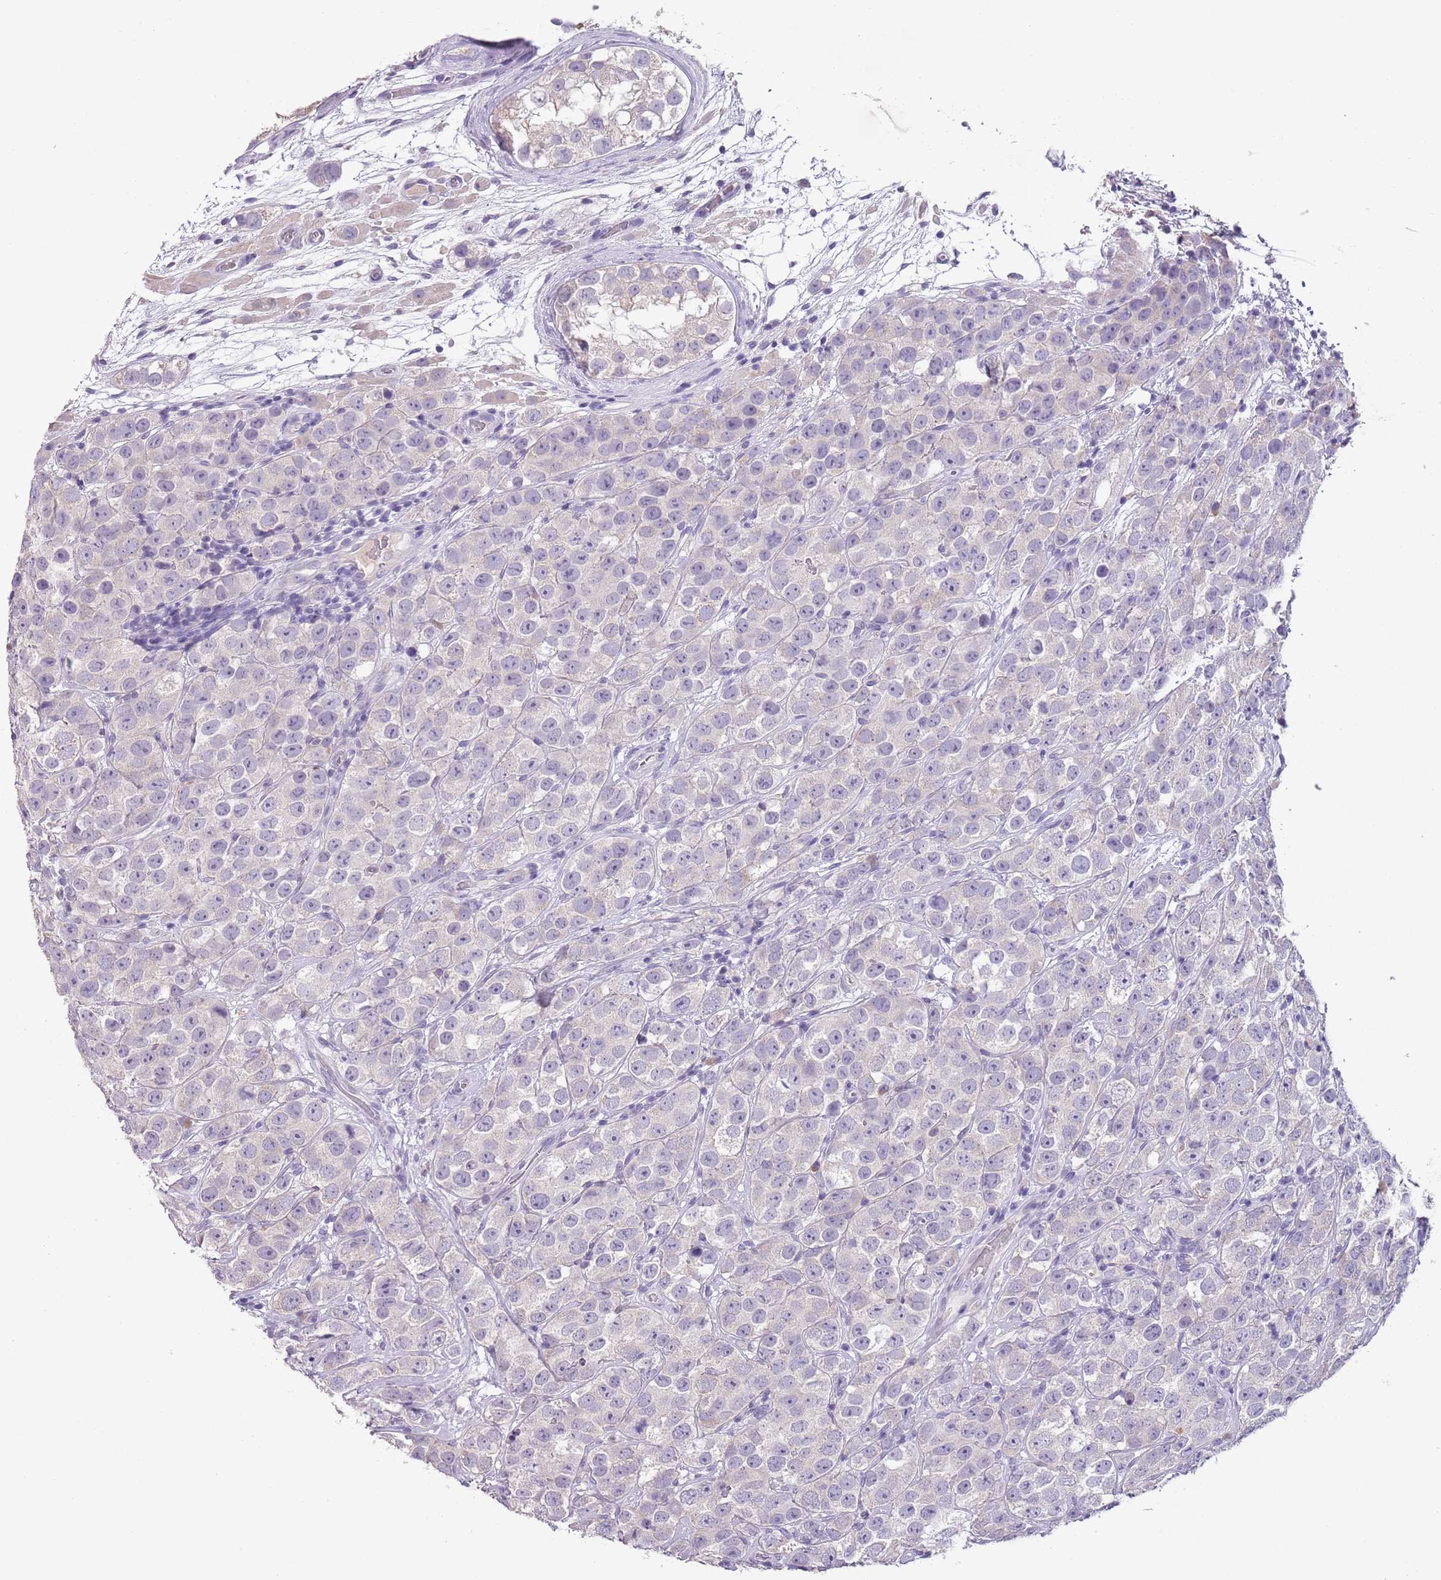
{"staining": {"intensity": "negative", "quantity": "none", "location": "none"}, "tissue": "testis cancer", "cell_type": "Tumor cells", "image_type": "cancer", "snomed": [{"axis": "morphology", "description": "Seminoma, NOS"}, {"axis": "topography", "description": "Testis"}], "caption": "IHC image of testis cancer stained for a protein (brown), which reveals no staining in tumor cells.", "gene": "SLC35E3", "patient": {"sex": "male", "age": 28}}